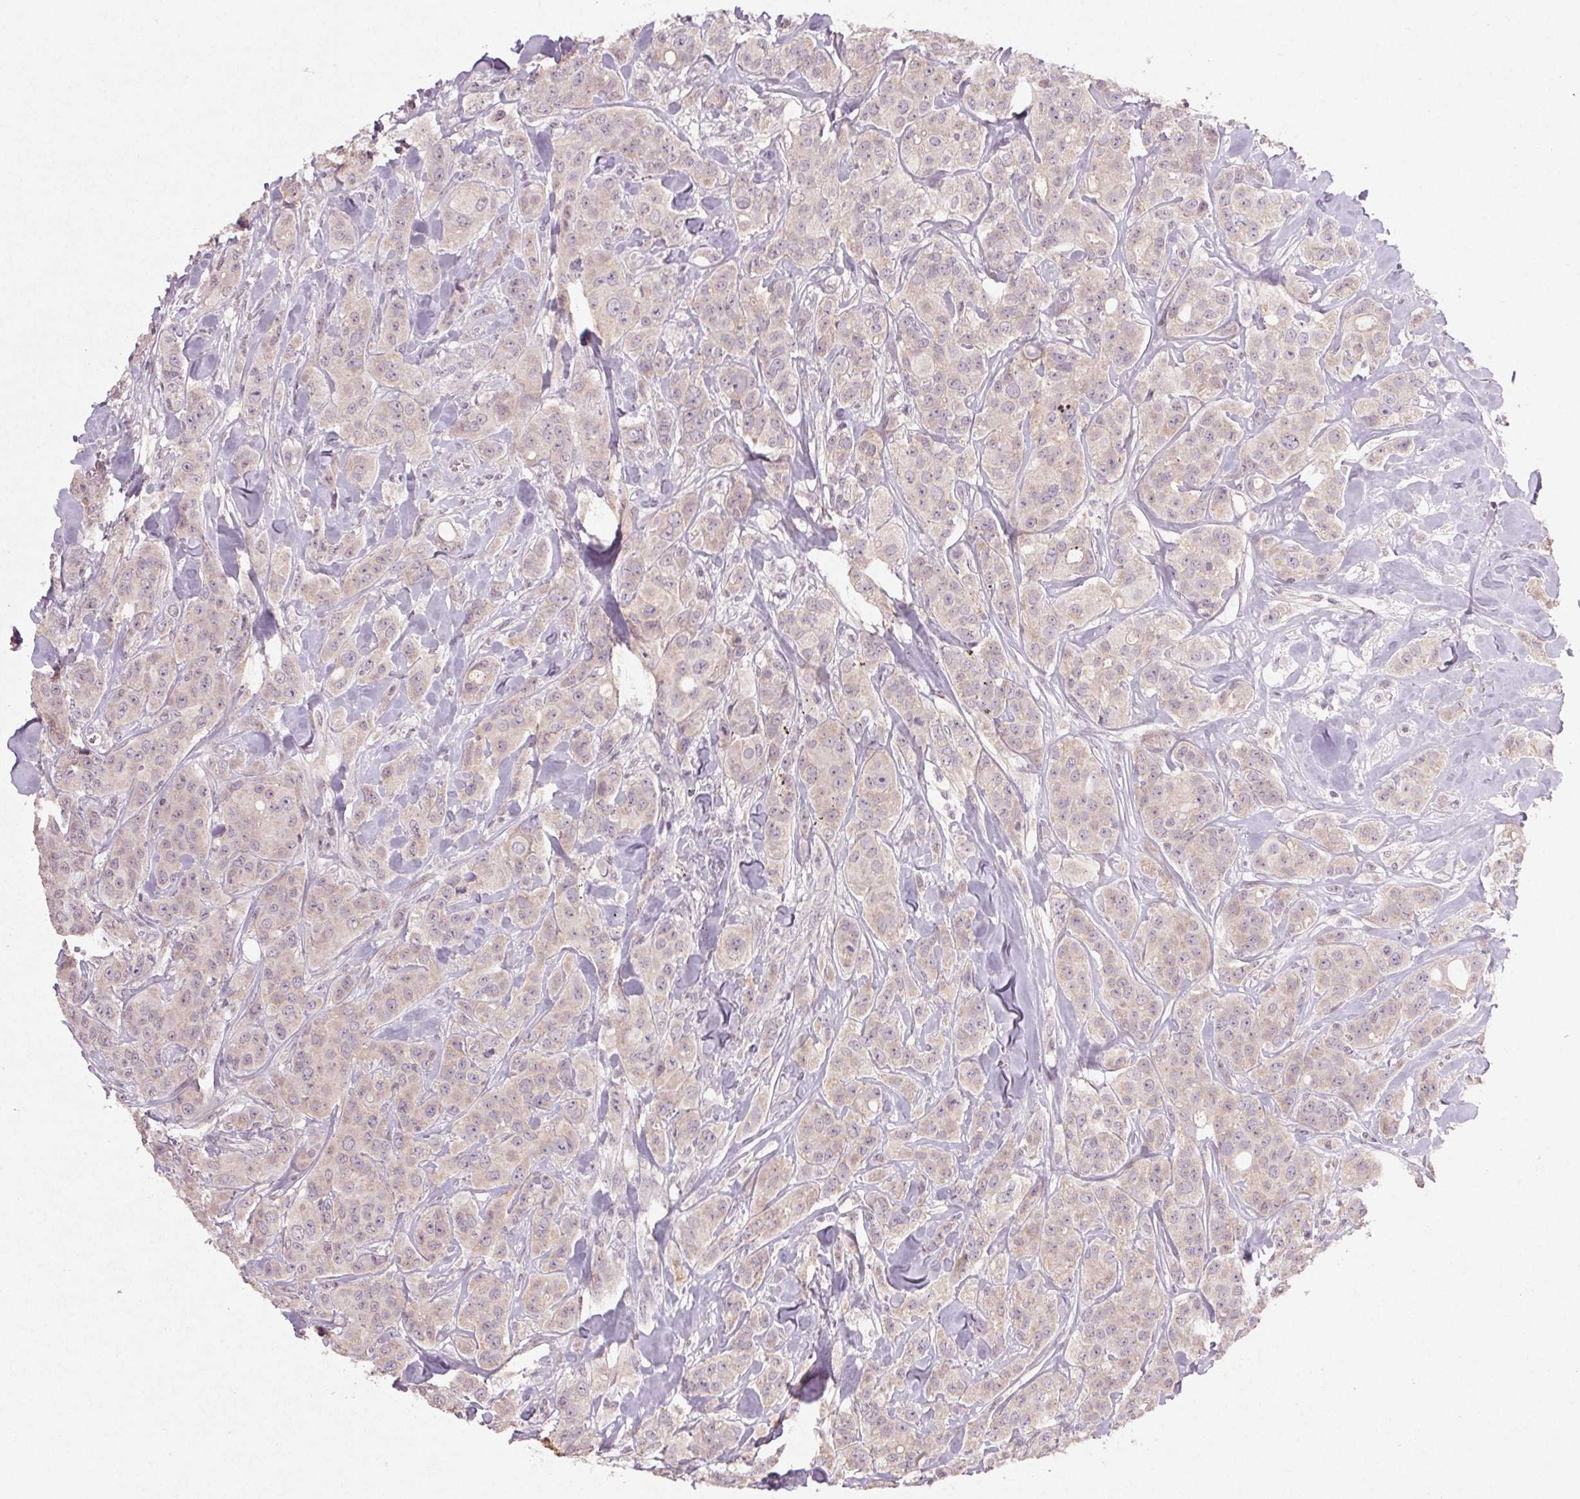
{"staining": {"intensity": "weak", "quantity": "<25%", "location": "cytoplasmic/membranous"}, "tissue": "breast cancer", "cell_type": "Tumor cells", "image_type": "cancer", "snomed": [{"axis": "morphology", "description": "Duct carcinoma"}, {"axis": "topography", "description": "Breast"}], "caption": "DAB (3,3'-diaminobenzidine) immunohistochemical staining of human breast cancer (intraductal carcinoma) shows no significant expression in tumor cells. (Brightfield microscopy of DAB (3,3'-diaminobenzidine) immunohistochemistry (IHC) at high magnification).", "gene": "KLRC3", "patient": {"sex": "female", "age": 43}}